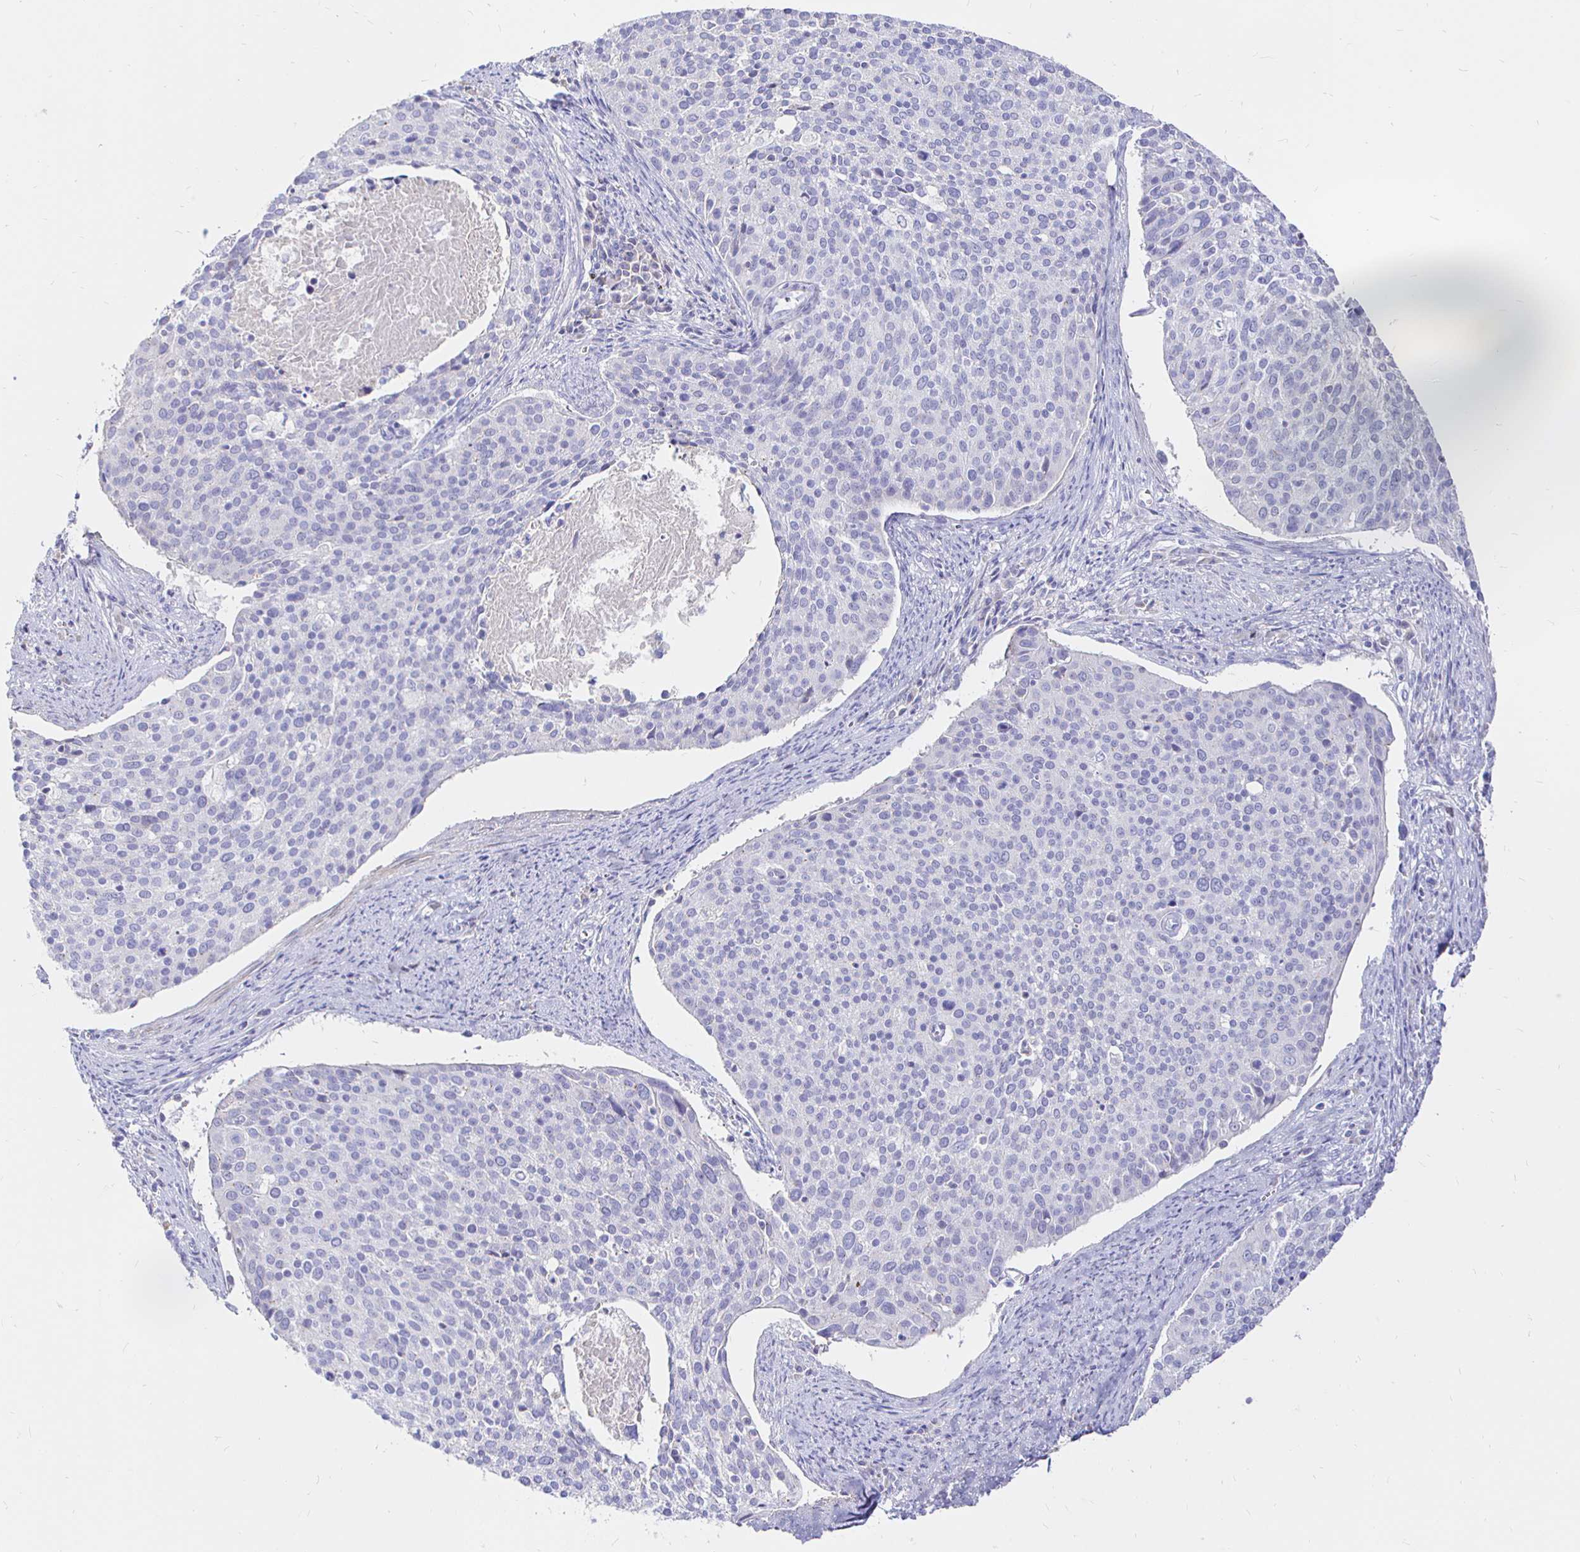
{"staining": {"intensity": "negative", "quantity": "none", "location": "none"}, "tissue": "cervical cancer", "cell_type": "Tumor cells", "image_type": "cancer", "snomed": [{"axis": "morphology", "description": "Squamous cell carcinoma, NOS"}, {"axis": "topography", "description": "Cervix"}], "caption": "An immunohistochemistry (IHC) image of cervical cancer (squamous cell carcinoma) is shown. There is no staining in tumor cells of cervical cancer (squamous cell carcinoma).", "gene": "NECAB1", "patient": {"sex": "female", "age": 39}}